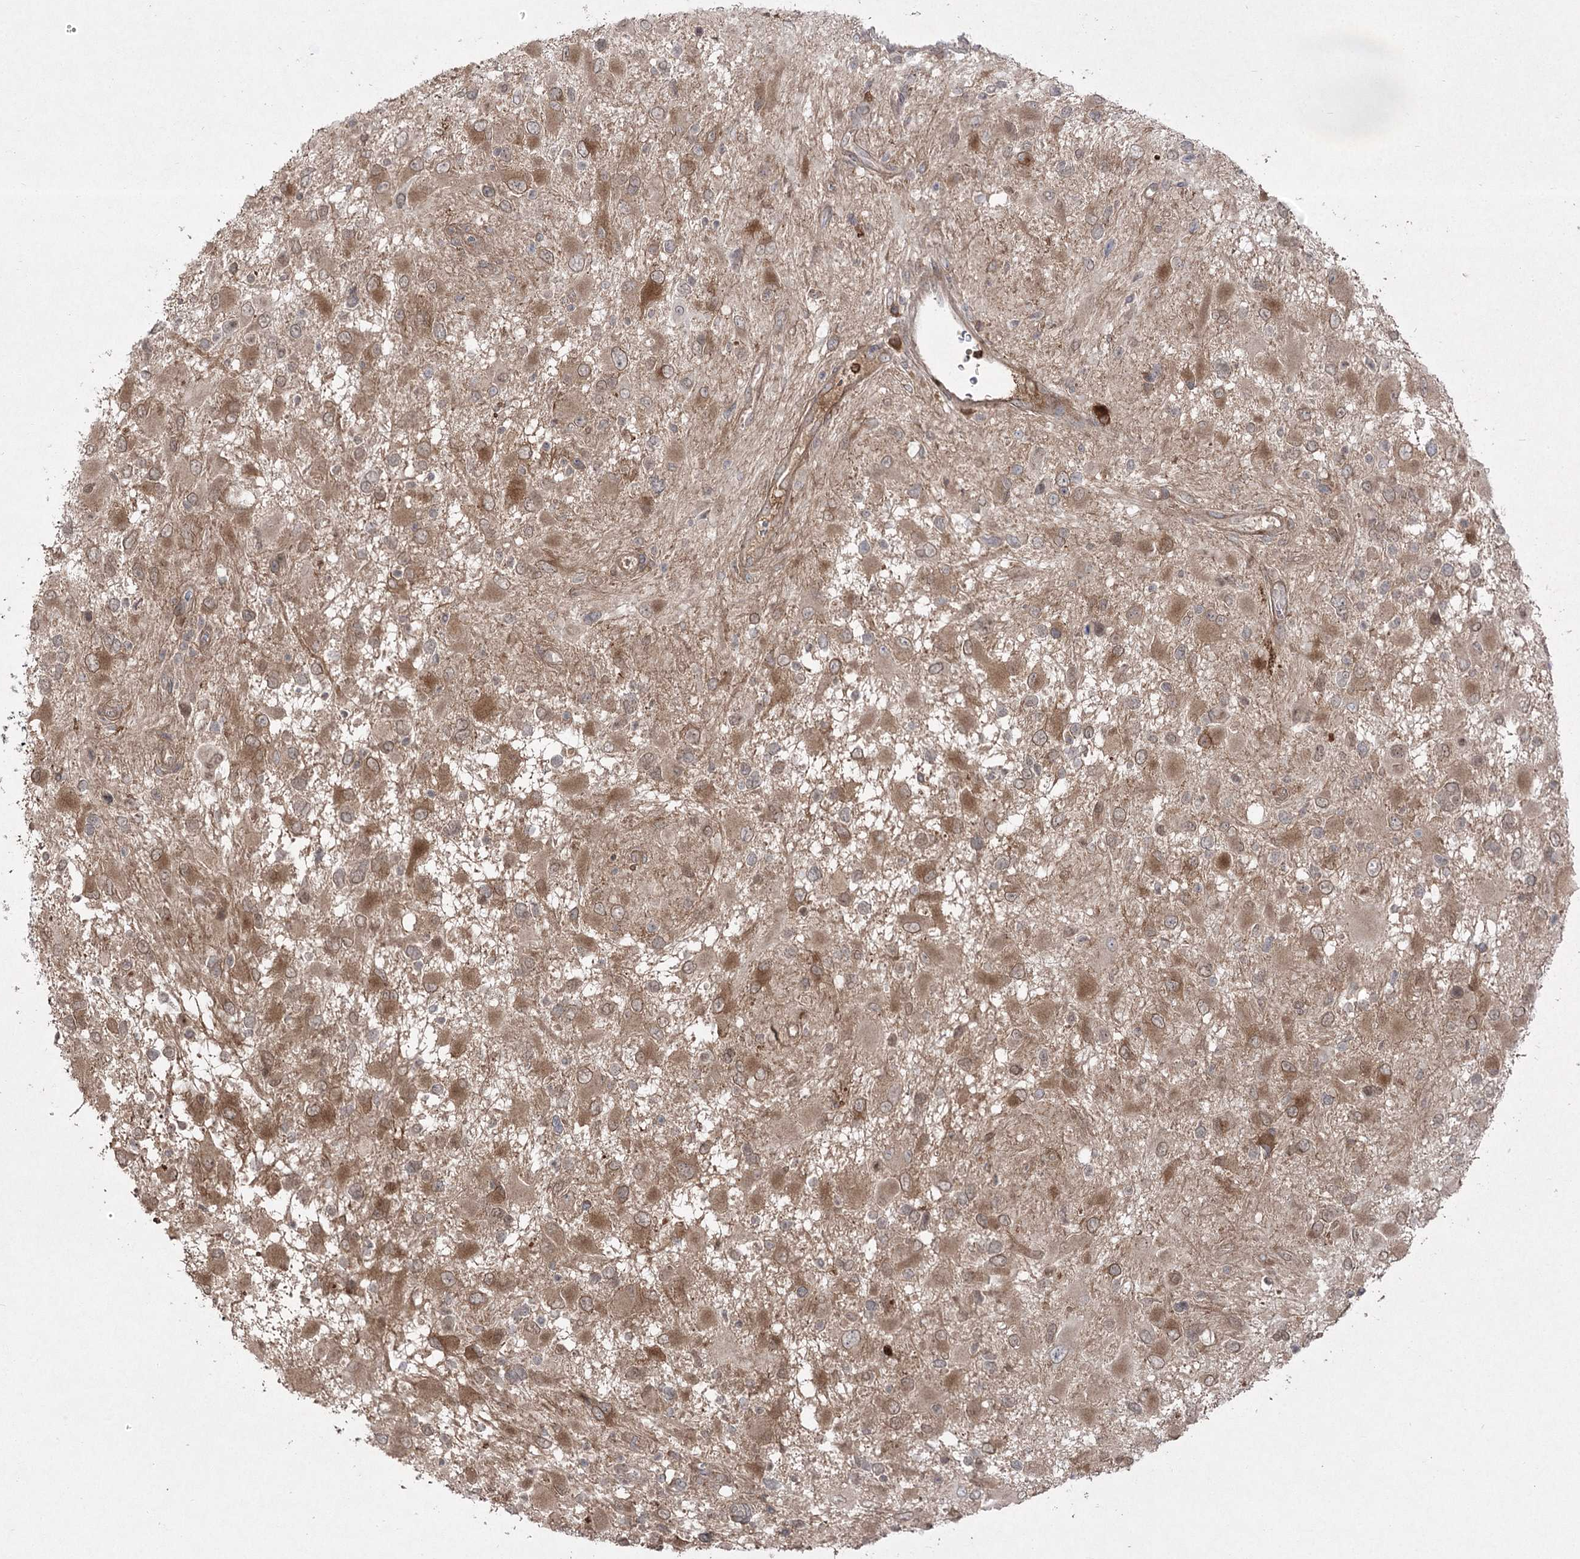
{"staining": {"intensity": "moderate", "quantity": ">75%", "location": "cytoplasmic/membranous"}, "tissue": "glioma", "cell_type": "Tumor cells", "image_type": "cancer", "snomed": [{"axis": "morphology", "description": "Glioma, malignant, High grade"}, {"axis": "topography", "description": "Brain"}], "caption": "DAB (3,3'-diaminobenzidine) immunohistochemical staining of human malignant glioma (high-grade) exhibits moderate cytoplasmic/membranous protein staining in approximately >75% of tumor cells. (brown staining indicates protein expression, while blue staining denotes nuclei).", "gene": "PLEKHA5", "patient": {"sex": "male", "age": 53}}